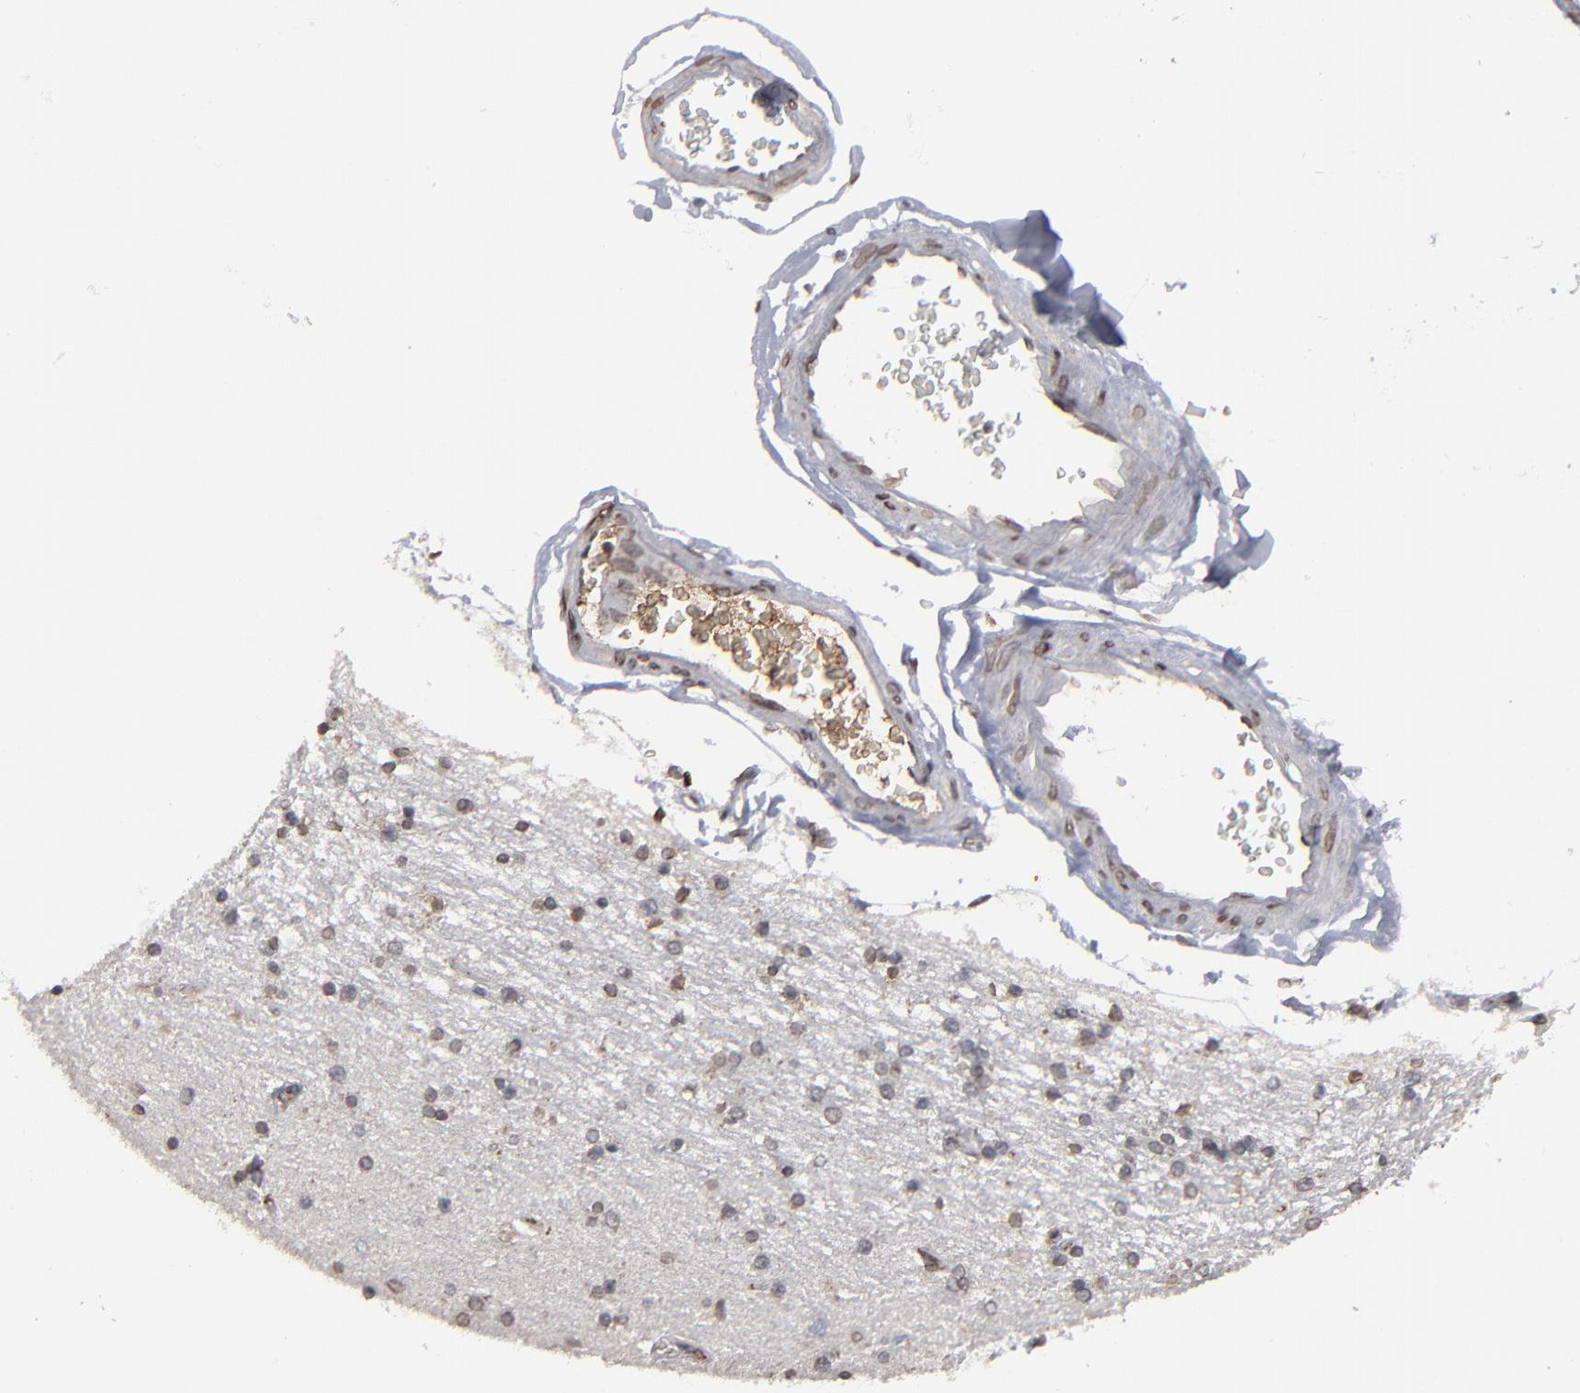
{"staining": {"intensity": "weak", "quantity": "<25%", "location": "cytoplasmic/membranous,nuclear"}, "tissue": "hippocampus", "cell_type": "Glial cells", "image_type": "normal", "snomed": [{"axis": "morphology", "description": "Normal tissue, NOS"}, {"axis": "topography", "description": "Hippocampus"}], "caption": "This histopathology image is of unremarkable hippocampus stained with immunohistochemistry to label a protein in brown with the nuclei are counter-stained blue. There is no staining in glial cells.", "gene": "BAZ1A", "patient": {"sex": "female", "age": 54}}